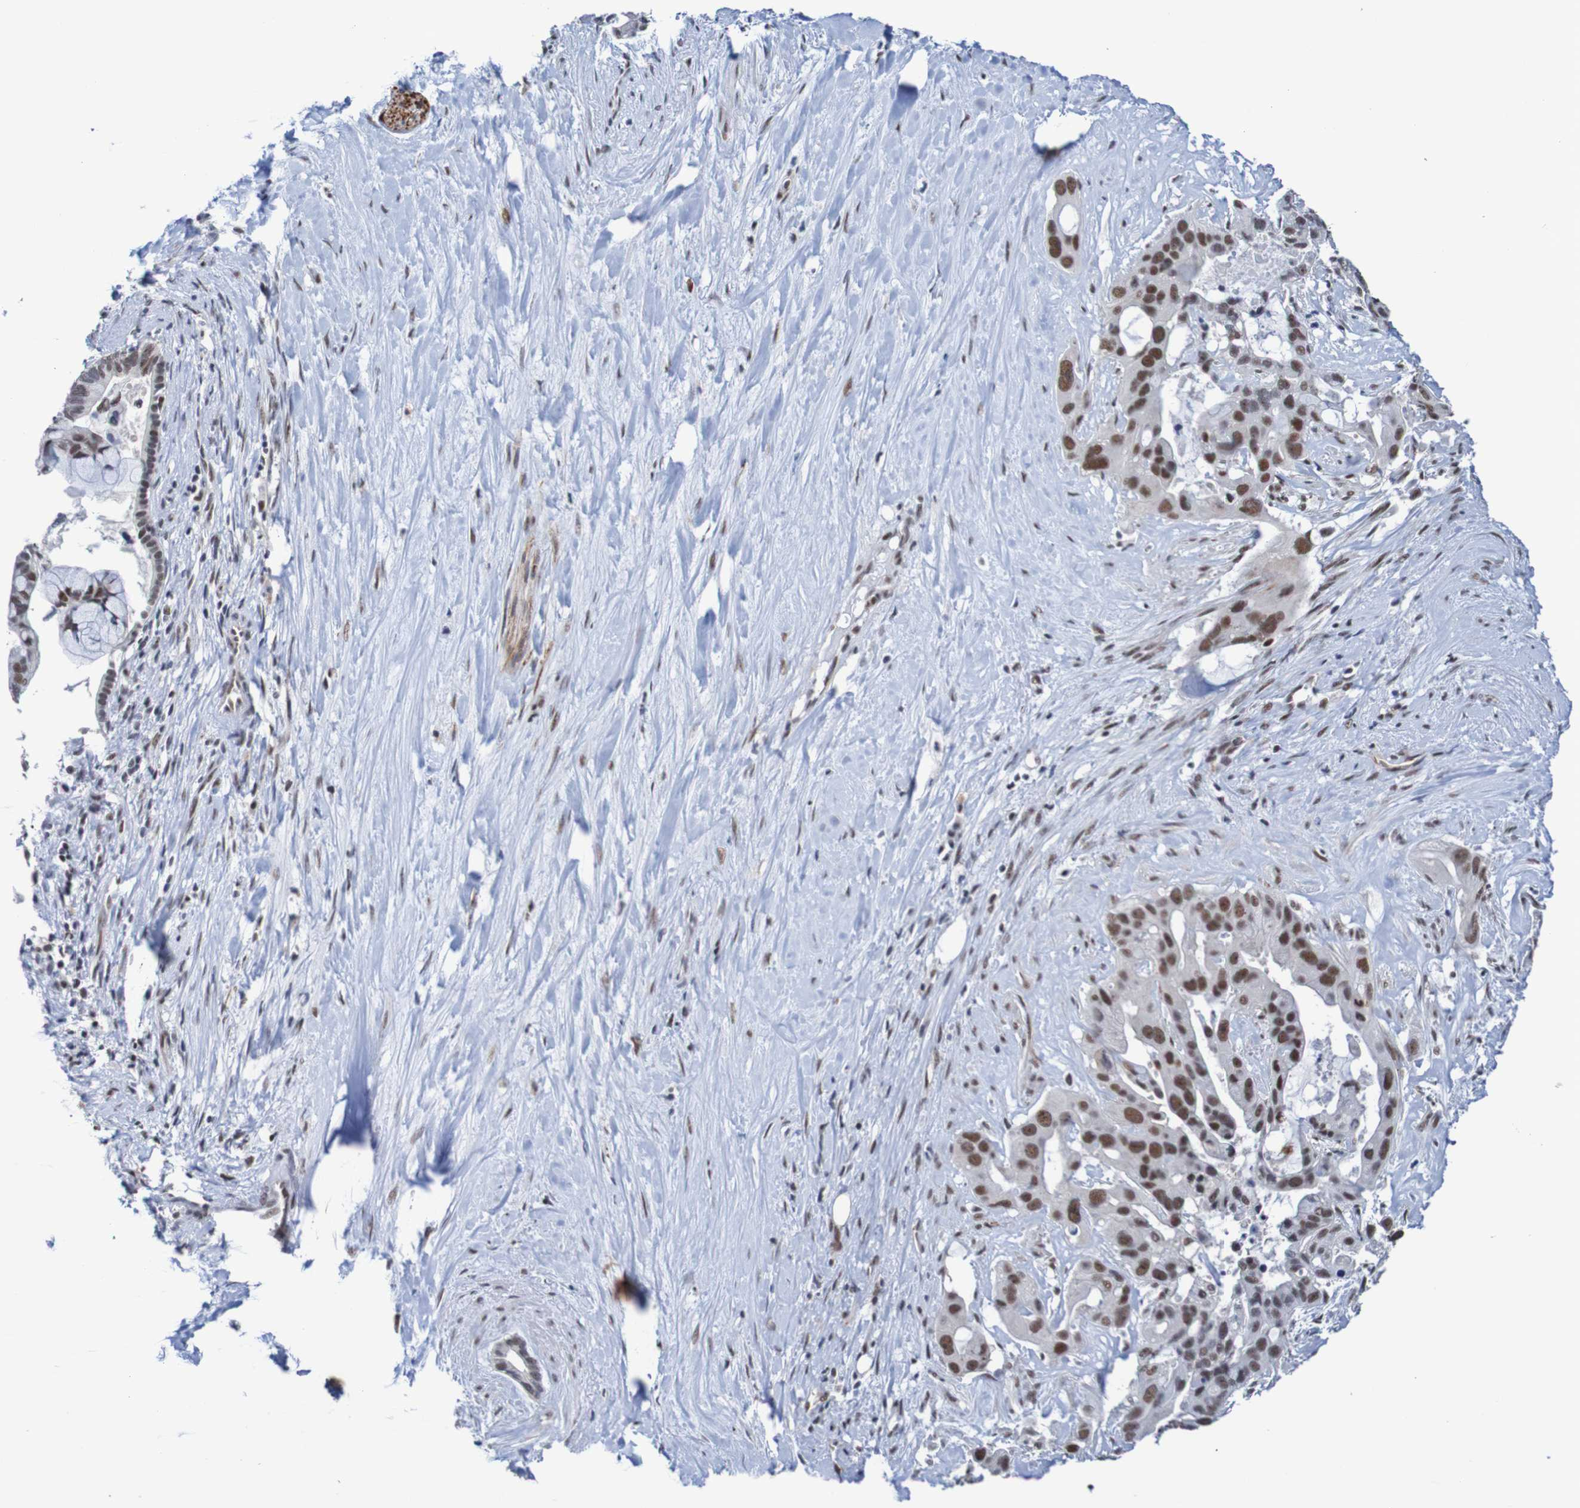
{"staining": {"intensity": "strong", "quantity": "25%-75%", "location": "nuclear"}, "tissue": "liver cancer", "cell_type": "Tumor cells", "image_type": "cancer", "snomed": [{"axis": "morphology", "description": "Cholangiocarcinoma"}, {"axis": "topography", "description": "Liver"}], "caption": "Strong nuclear protein positivity is seen in about 25%-75% of tumor cells in liver cancer (cholangiocarcinoma). (Stains: DAB in brown, nuclei in blue, Microscopy: brightfield microscopy at high magnification).", "gene": "CDC5L", "patient": {"sex": "female", "age": 65}}